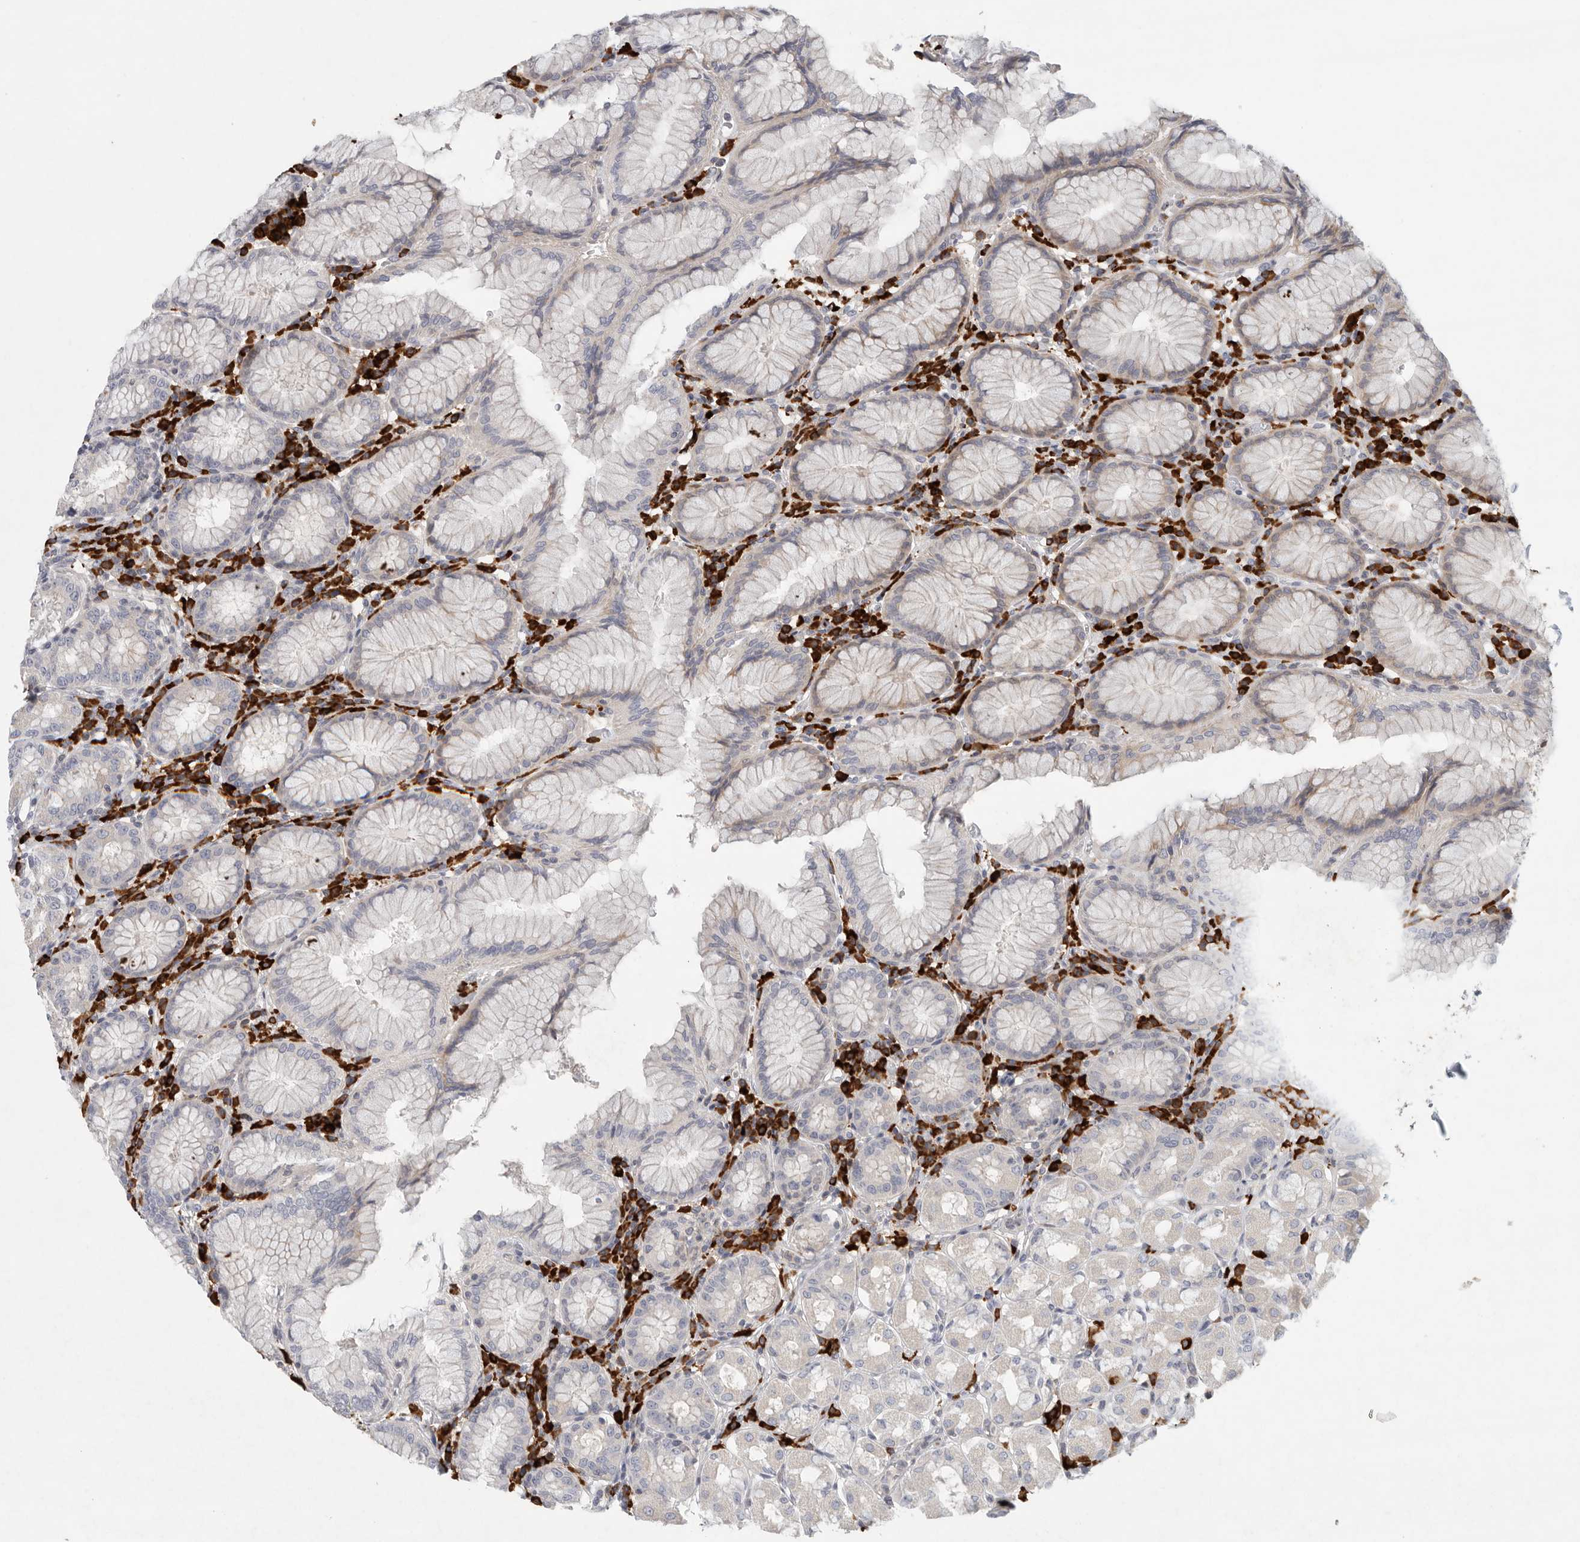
{"staining": {"intensity": "negative", "quantity": "none", "location": "none"}, "tissue": "stomach", "cell_type": "Glandular cells", "image_type": "normal", "snomed": [{"axis": "morphology", "description": "Normal tissue, NOS"}, {"axis": "topography", "description": "Stomach"}, {"axis": "topography", "description": "Stomach, lower"}], "caption": "Immunohistochemical staining of benign human stomach shows no significant staining in glandular cells. (Immunohistochemistry, brightfield microscopy, high magnification).", "gene": "TMEM69", "patient": {"sex": "female", "age": 56}}